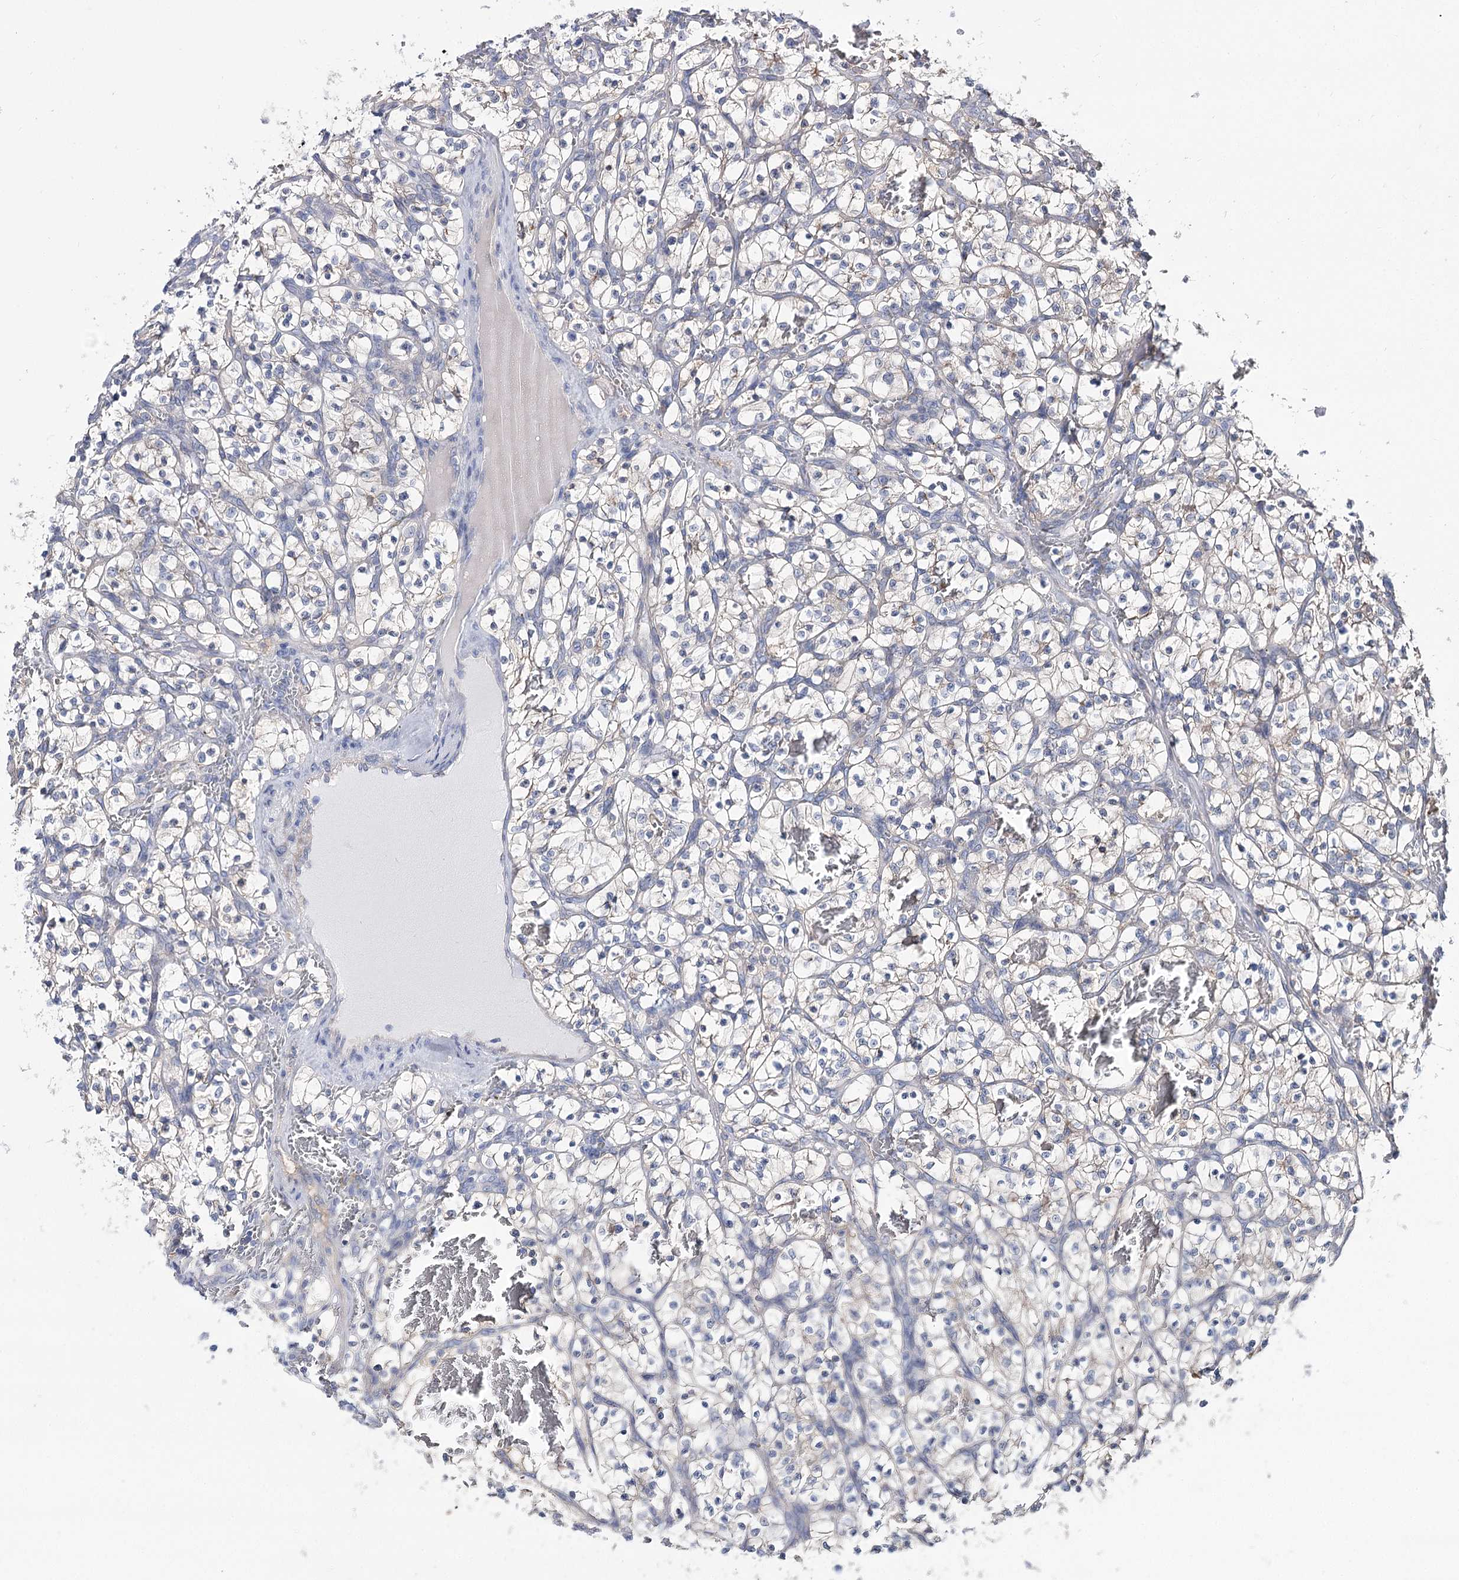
{"staining": {"intensity": "negative", "quantity": "none", "location": "none"}, "tissue": "renal cancer", "cell_type": "Tumor cells", "image_type": "cancer", "snomed": [{"axis": "morphology", "description": "Adenocarcinoma, NOS"}, {"axis": "topography", "description": "Kidney"}], "caption": "This is an IHC histopathology image of renal cancer. There is no staining in tumor cells.", "gene": "UGP2", "patient": {"sex": "female", "age": 57}}